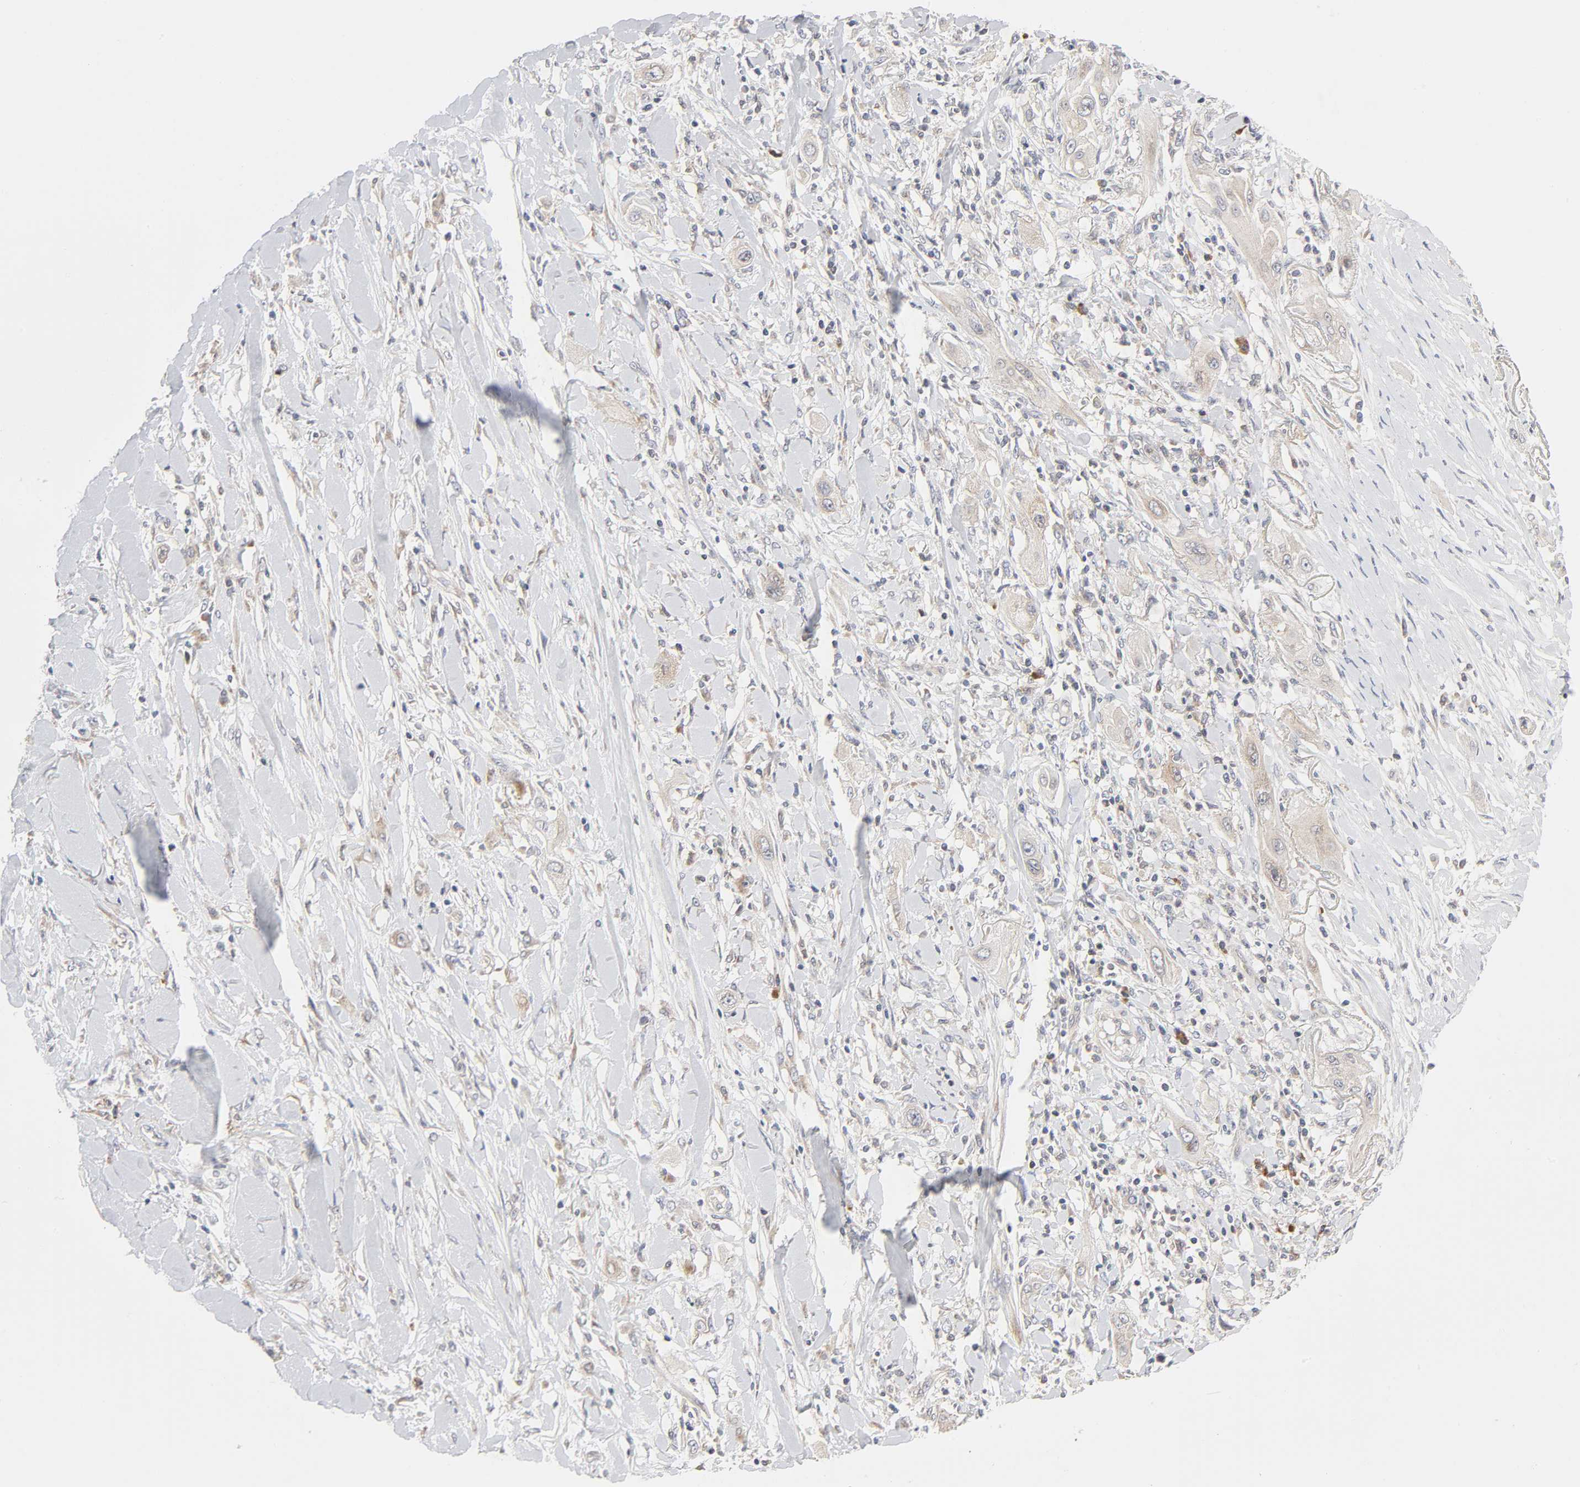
{"staining": {"intensity": "weak", "quantity": "25%-75%", "location": "cytoplasmic/membranous"}, "tissue": "lung cancer", "cell_type": "Tumor cells", "image_type": "cancer", "snomed": [{"axis": "morphology", "description": "Squamous cell carcinoma, NOS"}, {"axis": "topography", "description": "Lung"}], "caption": "Immunohistochemical staining of squamous cell carcinoma (lung) shows low levels of weak cytoplasmic/membranous protein expression in about 25%-75% of tumor cells. (brown staining indicates protein expression, while blue staining denotes nuclei).", "gene": "IL4R", "patient": {"sex": "female", "age": 47}}